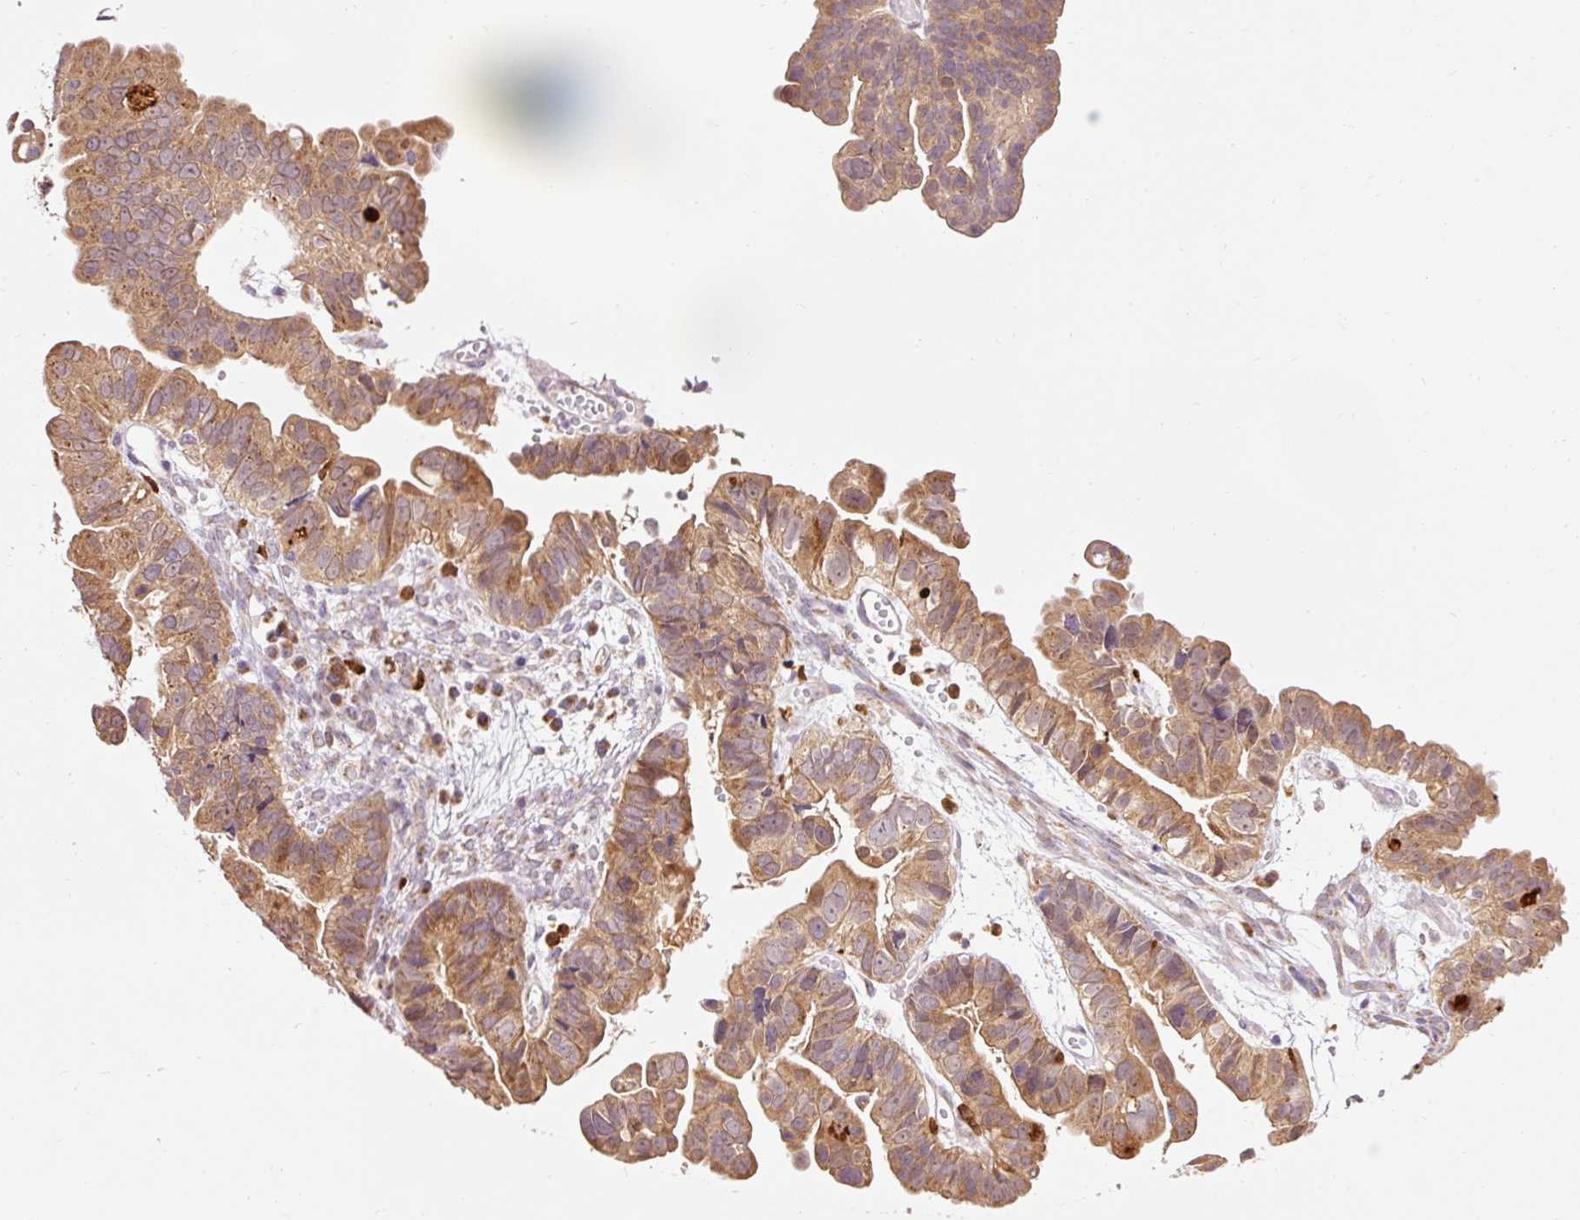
{"staining": {"intensity": "moderate", "quantity": ">75%", "location": "cytoplasmic/membranous"}, "tissue": "ovarian cancer", "cell_type": "Tumor cells", "image_type": "cancer", "snomed": [{"axis": "morphology", "description": "Cystadenocarcinoma, serous, NOS"}, {"axis": "topography", "description": "Ovary"}], "caption": "Immunohistochemical staining of ovarian cancer reveals moderate cytoplasmic/membranous protein positivity in about >75% of tumor cells.", "gene": "PRDX5", "patient": {"sex": "female", "age": 56}}